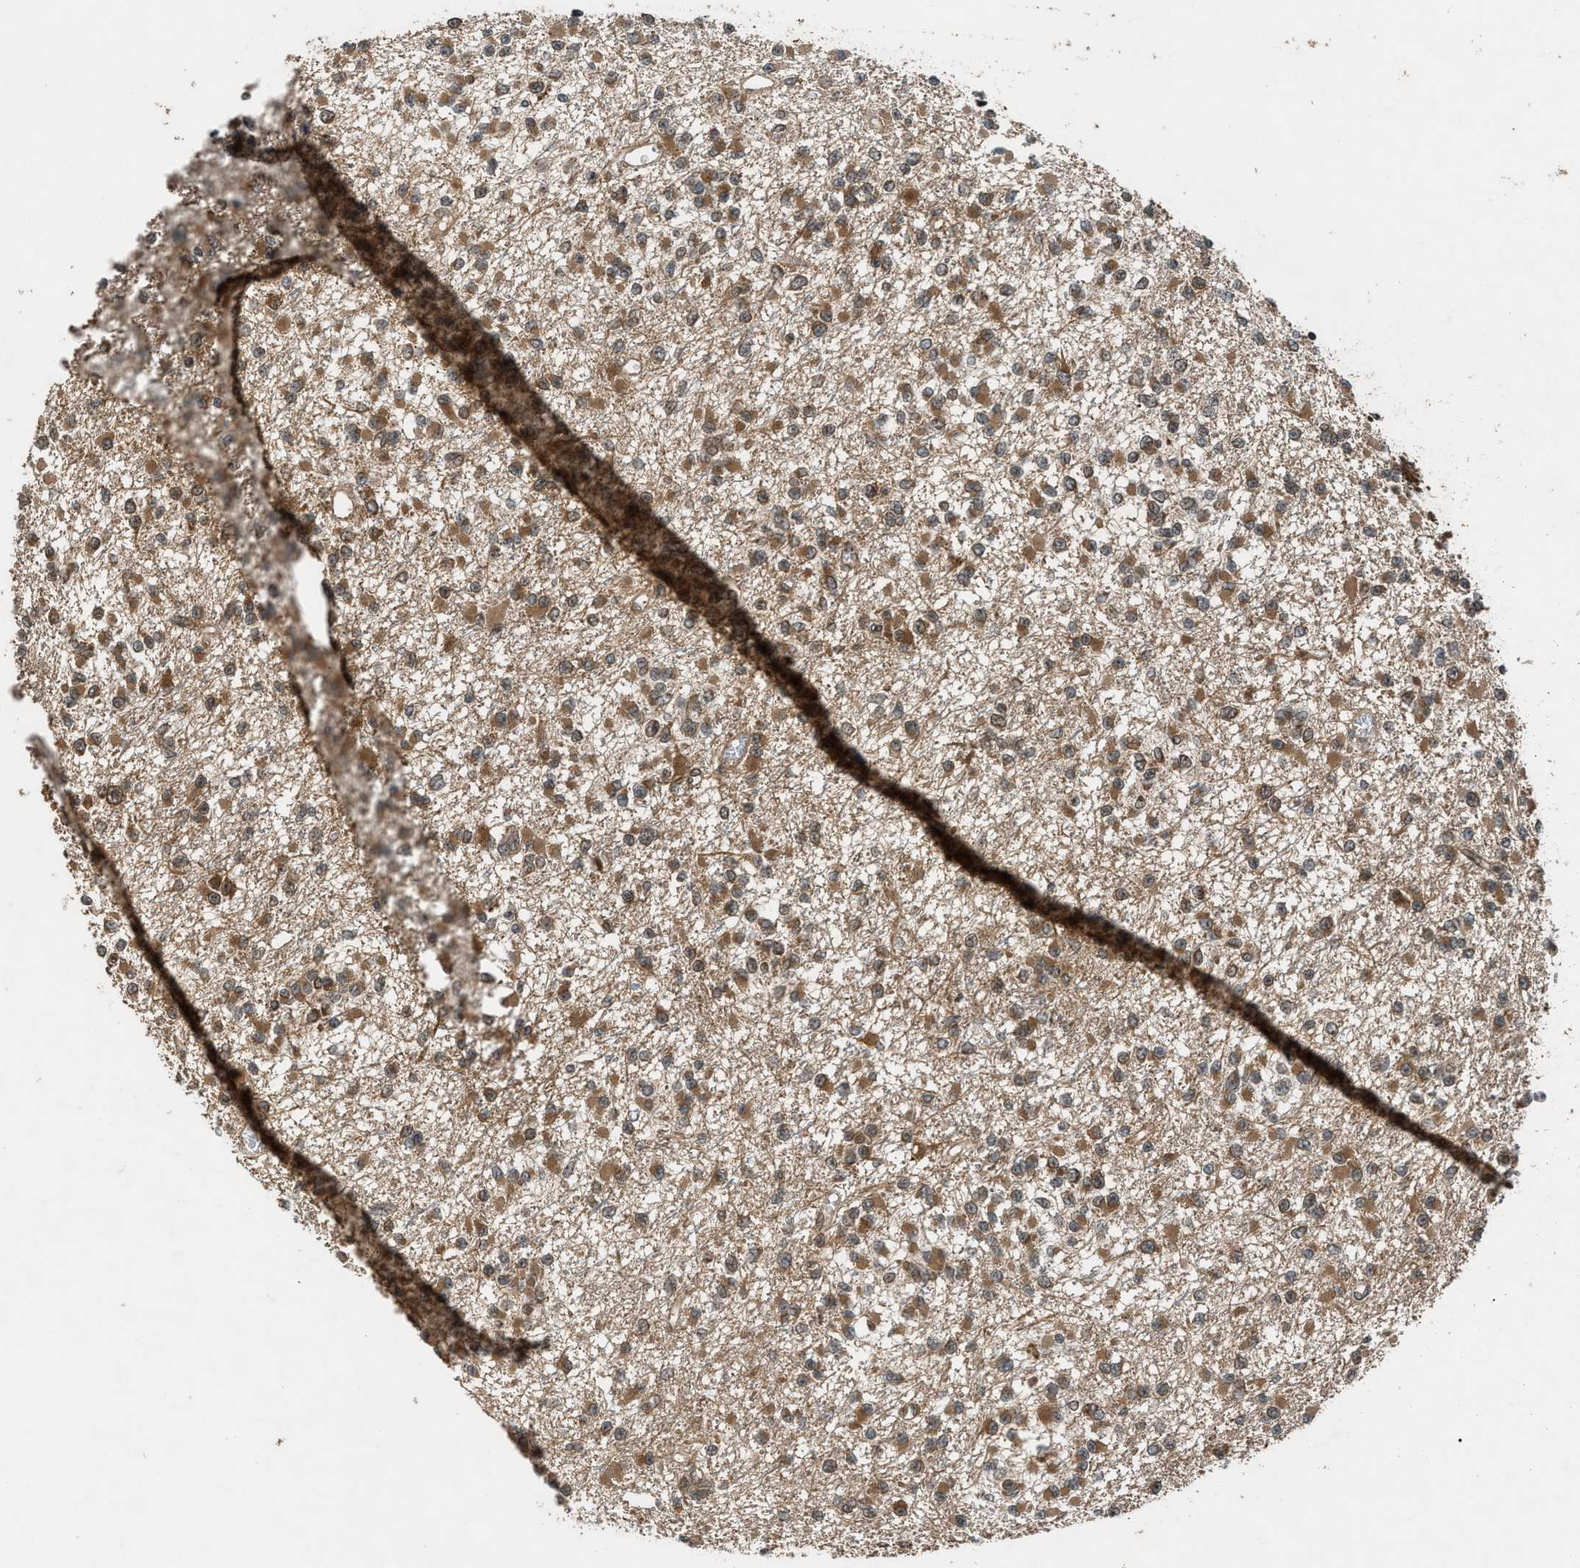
{"staining": {"intensity": "moderate", "quantity": ">75%", "location": "cytoplasmic/membranous"}, "tissue": "glioma", "cell_type": "Tumor cells", "image_type": "cancer", "snomed": [{"axis": "morphology", "description": "Glioma, malignant, Low grade"}, {"axis": "topography", "description": "Brain"}], "caption": "Immunohistochemistry image of neoplastic tissue: malignant glioma (low-grade) stained using immunohistochemistry (IHC) displays medium levels of moderate protein expression localized specifically in the cytoplasmic/membranous of tumor cells, appearing as a cytoplasmic/membranous brown color.", "gene": "TXNL1", "patient": {"sex": "female", "age": 22}}